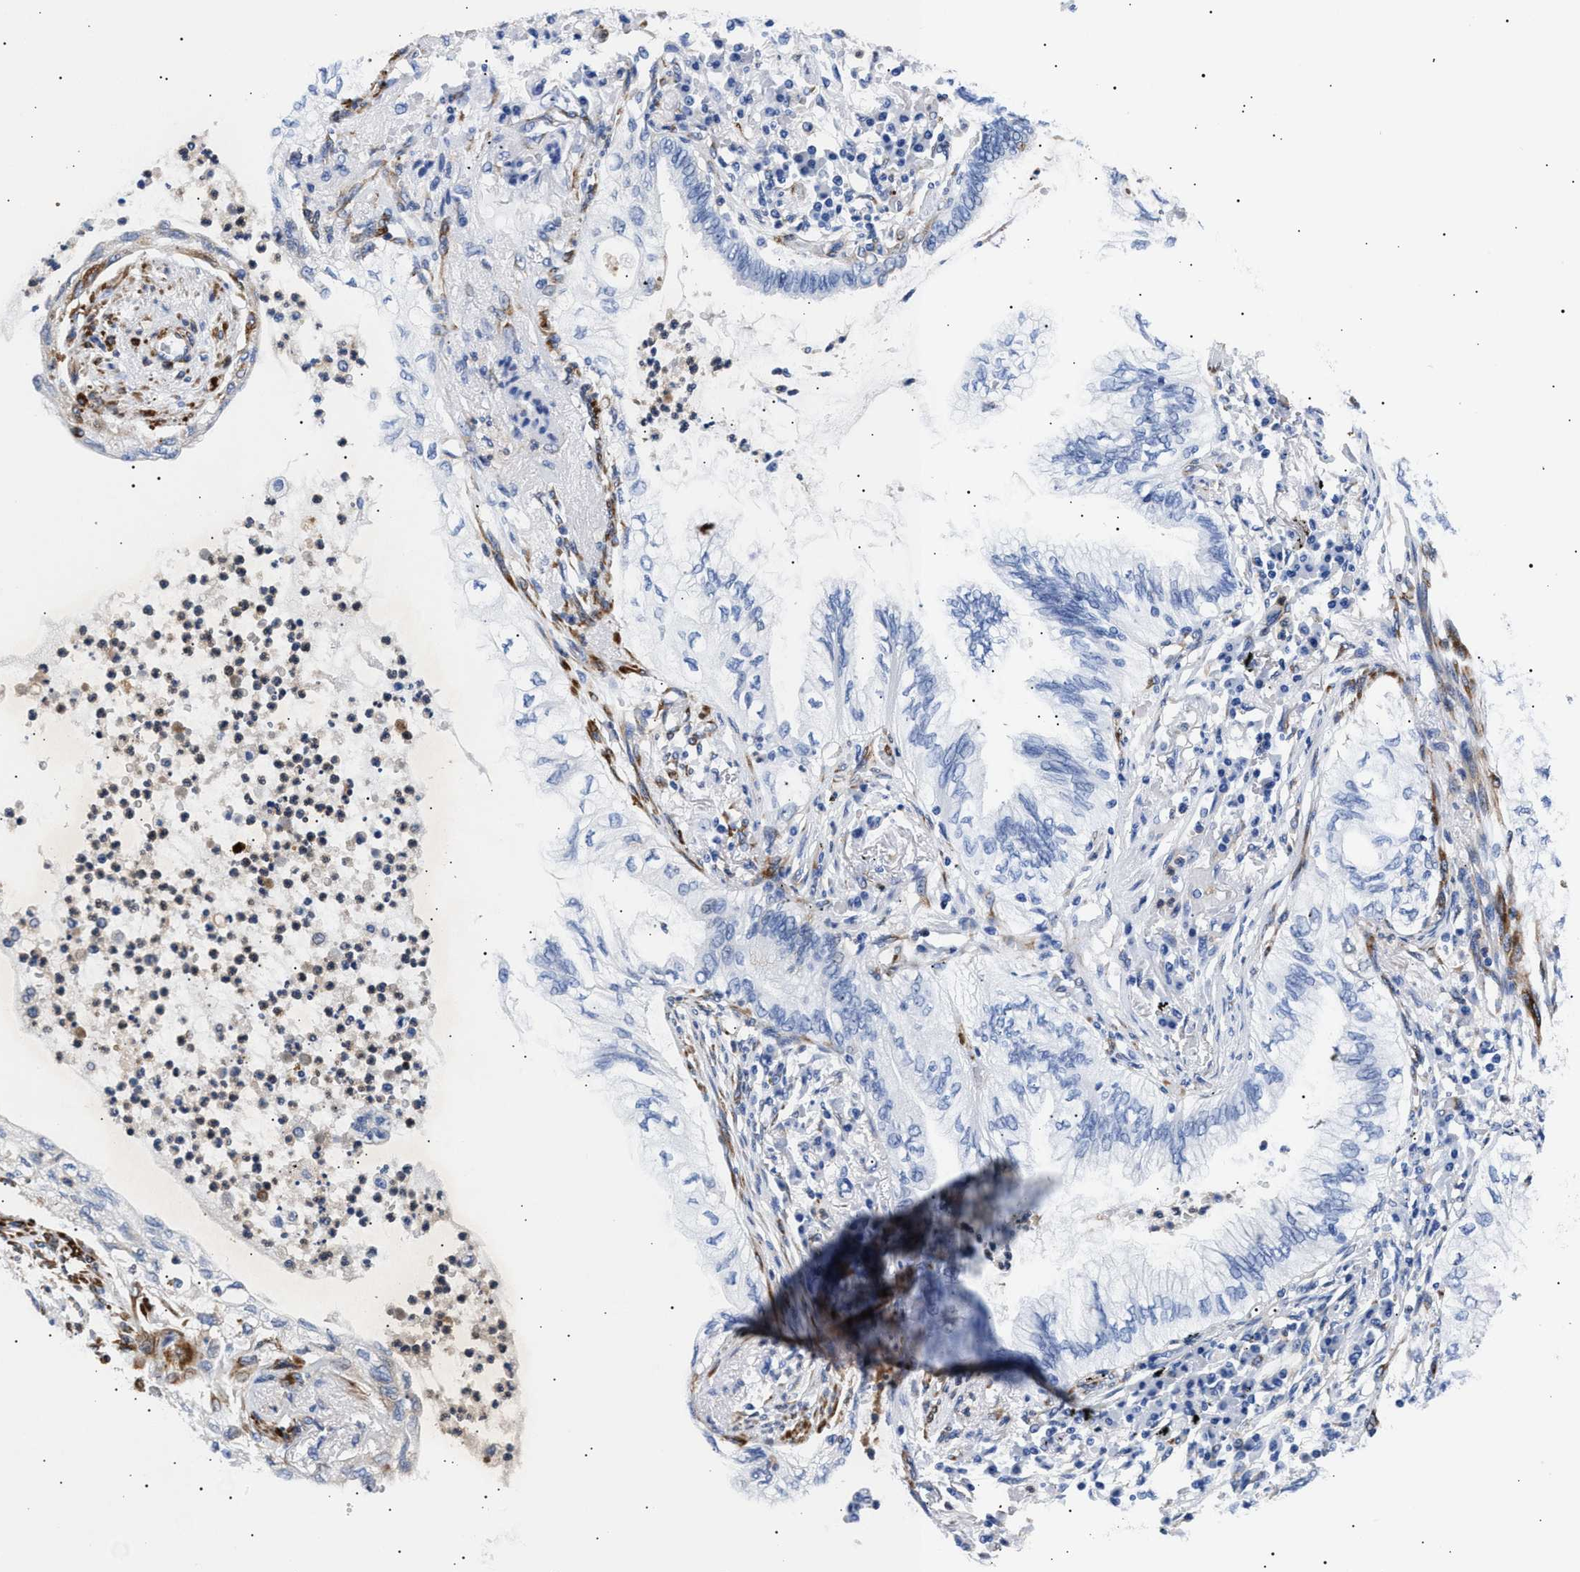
{"staining": {"intensity": "negative", "quantity": "none", "location": "none"}, "tissue": "lung cancer", "cell_type": "Tumor cells", "image_type": "cancer", "snomed": [{"axis": "morphology", "description": "Normal tissue, NOS"}, {"axis": "morphology", "description": "Adenocarcinoma, NOS"}, {"axis": "topography", "description": "Bronchus"}, {"axis": "topography", "description": "Lung"}], "caption": "A high-resolution image shows IHC staining of adenocarcinoma (lung), which demonstrates no significant staining in tumor cells. (Brightfield microscopy of DAB immunohistochemistry at high magnification).", "gene": "HEMGN", "patient": {"sex": "female", "age": 70}}